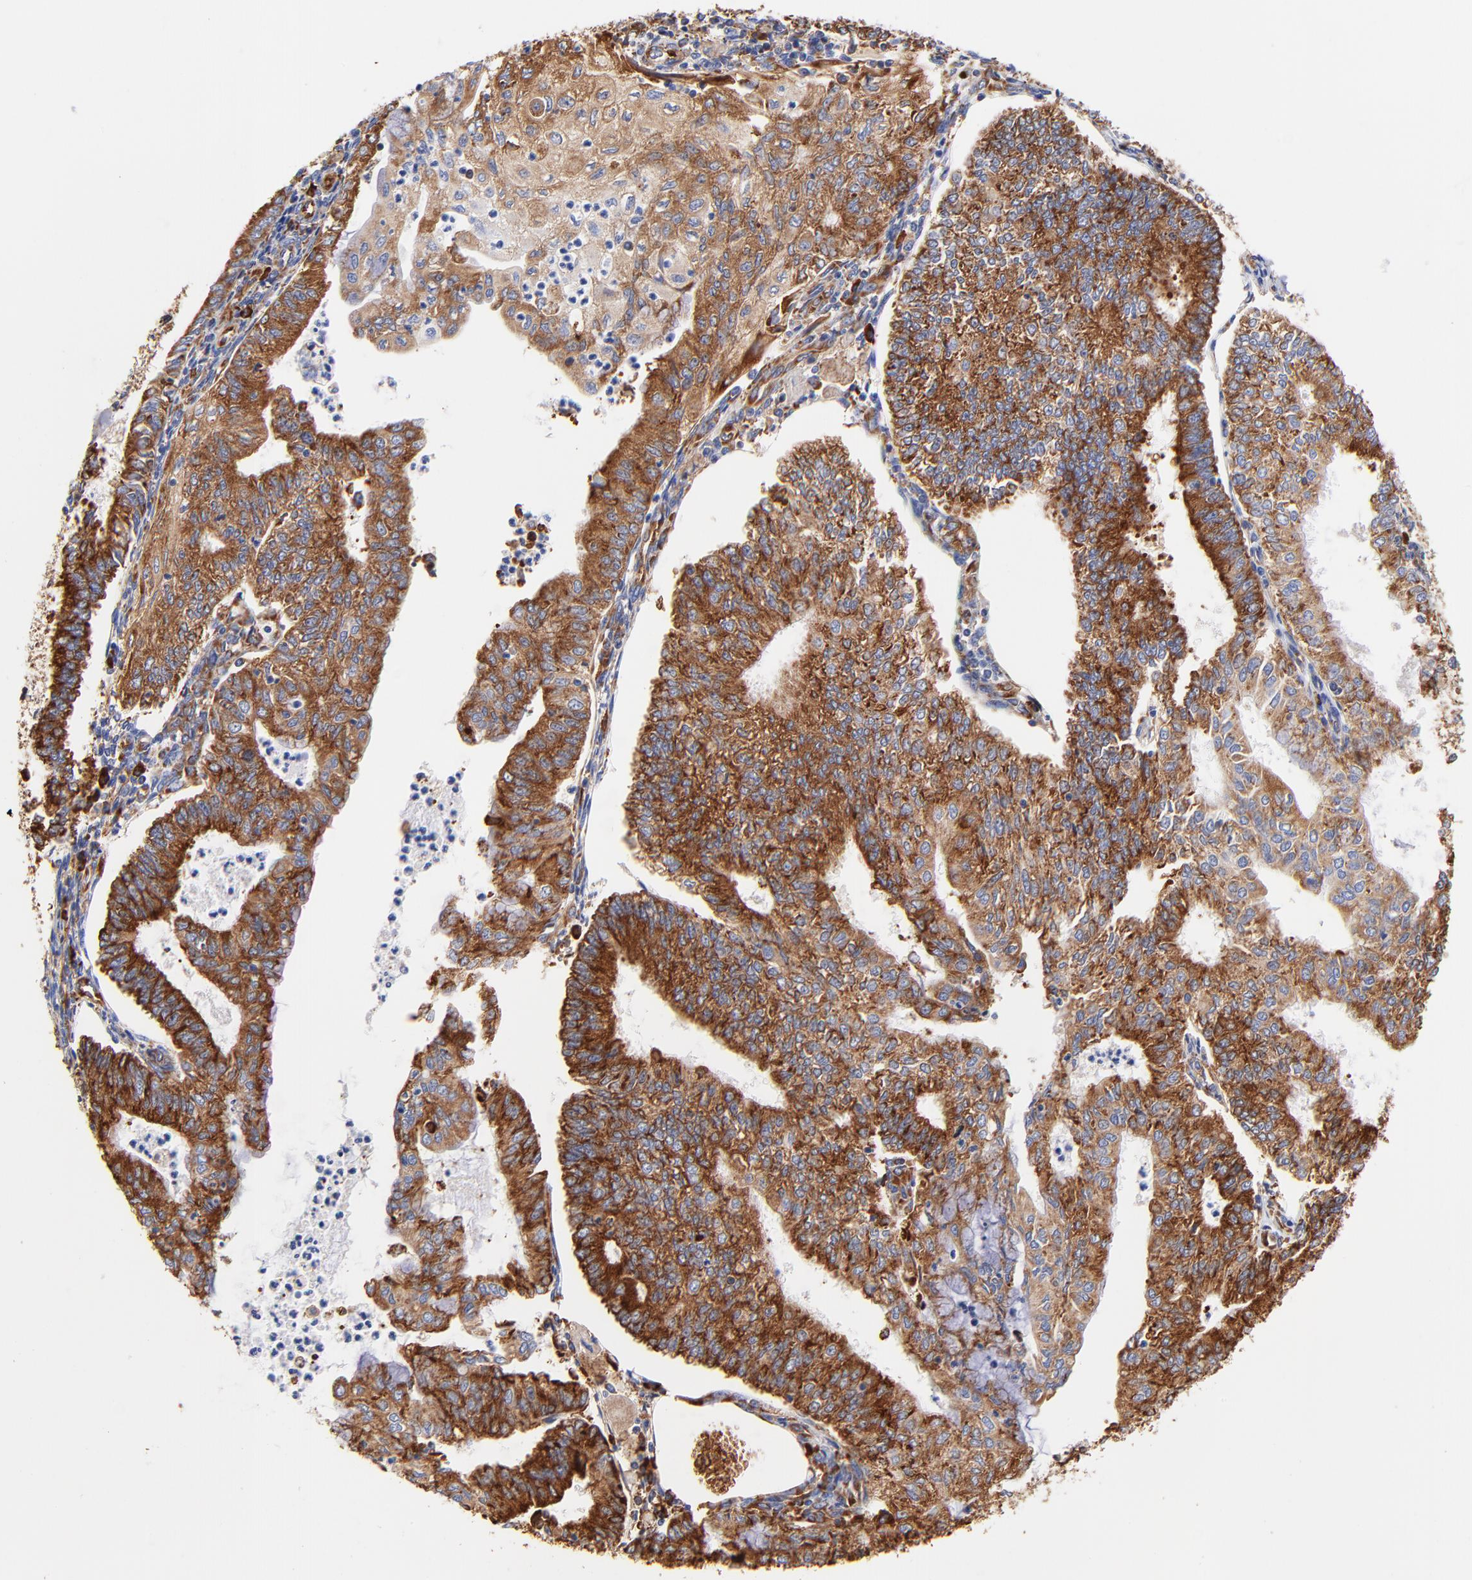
{"staining": {"intensity": "strong", "quantity": ">75%", "location": "cytoplasmic/membranous"}, "tissue": "endometrial cancer", "cell_type": "Tumor cells", "image_type": "cancer", "snomed": [{"axis": "morphology", "description": "Adenocarcinoma, NOS"}, {"axis": "topography", "description": "Endometrium"}], "caption": "High-magnification brightfield microscopy of adenocarcinoma (endometrial) stained with DAB (3,3'-diaminobenzidine) (brown) and counterstained with hematoxylin (blue). tumor cells exhibit strong cytoplasmic/membranous positivity is seen in about>75% of cells.", "gene": "RPL27", "patient": {"sex": "female", "age": 59}}